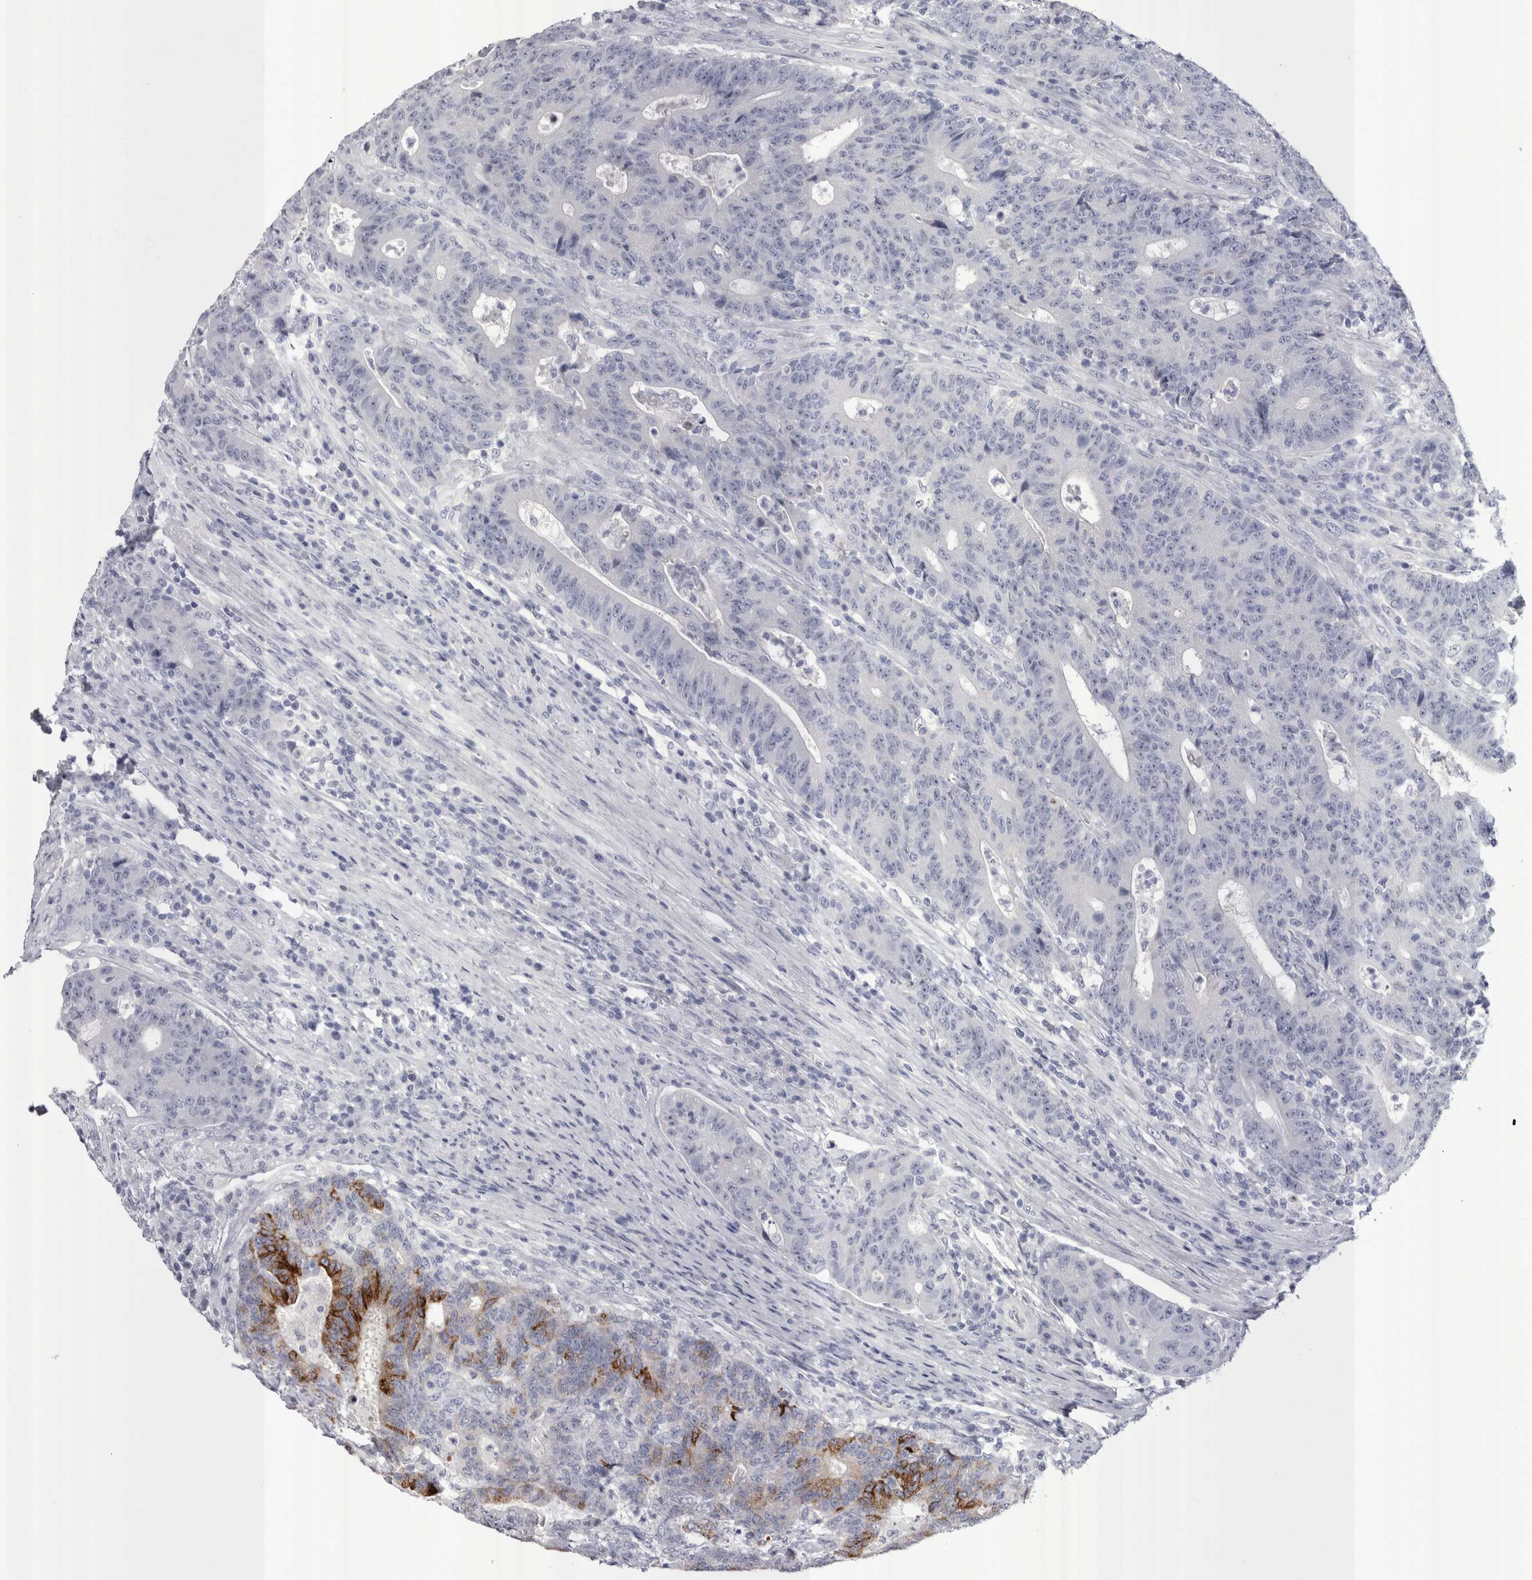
{"staining": {"intensity": "moderate", "quantity": "<25%", "location": "cytoplasmic/membranous"}, "tissue": "colorectal cancer", "cell_type": "Tumor cells", "image_type": "cancer", "snomed": [{"axis": "morphology", "description": "Normal tissue, NOS"}, {"axis": "morphology", "description": "Adenocarcinoma, NOS"}, {"axis": "topography", "description": "Colon"}], "caption": "Protein expression analysis of human colorectal cancer (adenocarcinoma) reveals moderate cytoplasmic/membranous expression in about <25% of tumor cells.", "gene": "PWP2", "patient": {"sex": "female", "age": 75}}